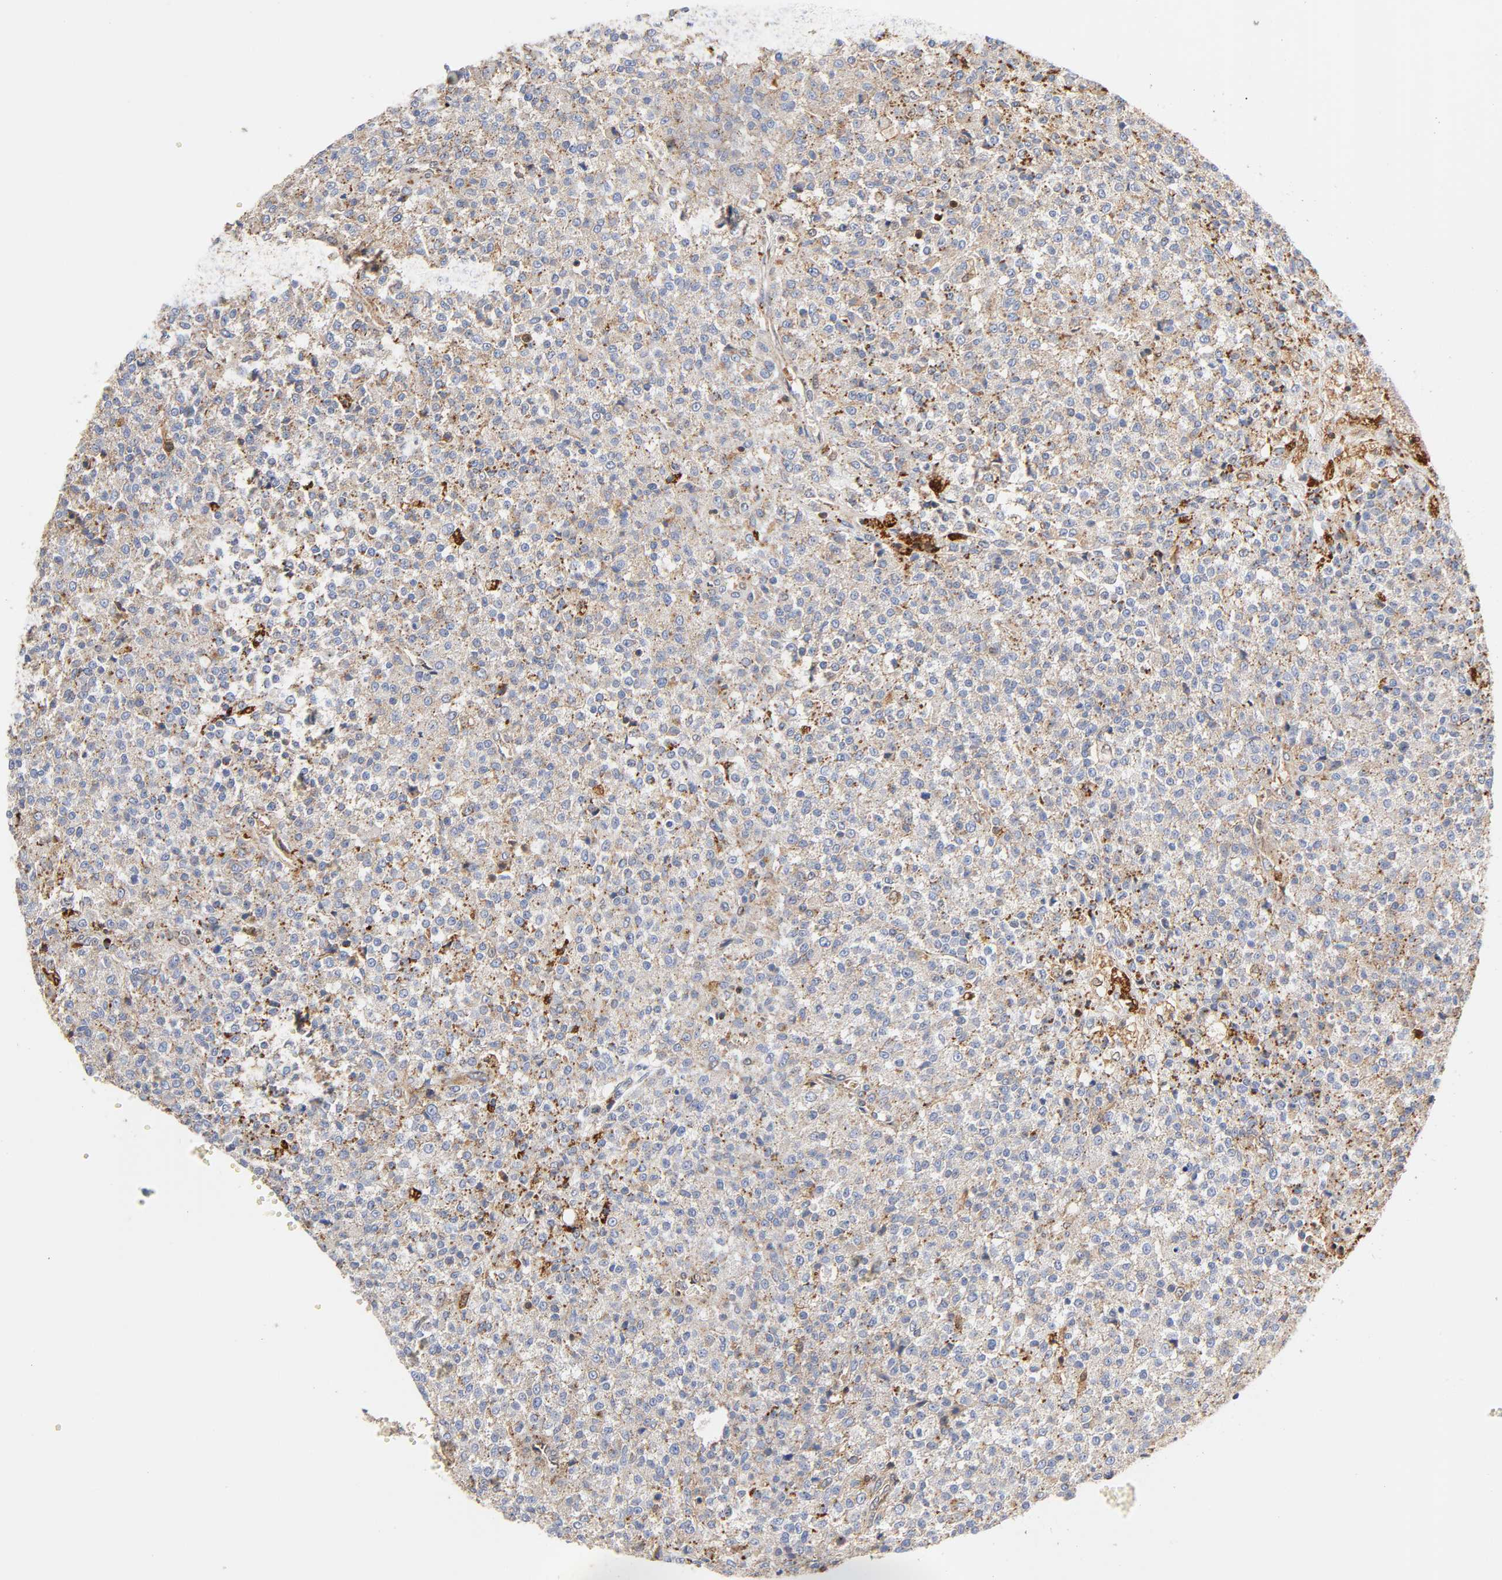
{"staining": {"intensity": "weak", "quantity": ">75%", "location": "cytoplasmic/membranous"}, "tissue": "testis cancer", "cell_type": "Tumor cells", "image_type": "cancer", "snomed": [{"axis": "morphology", "description": "Seminoma, NOS"}, {"axis": "topography", "description": "Testis"}], "caption": "Testis cancer tissue displays weak cytoplasmic/membranous positivity in approximately >75% of tumor cells", "gene": "ANXA11", "patient": {"sex": "male", "age": 59}}